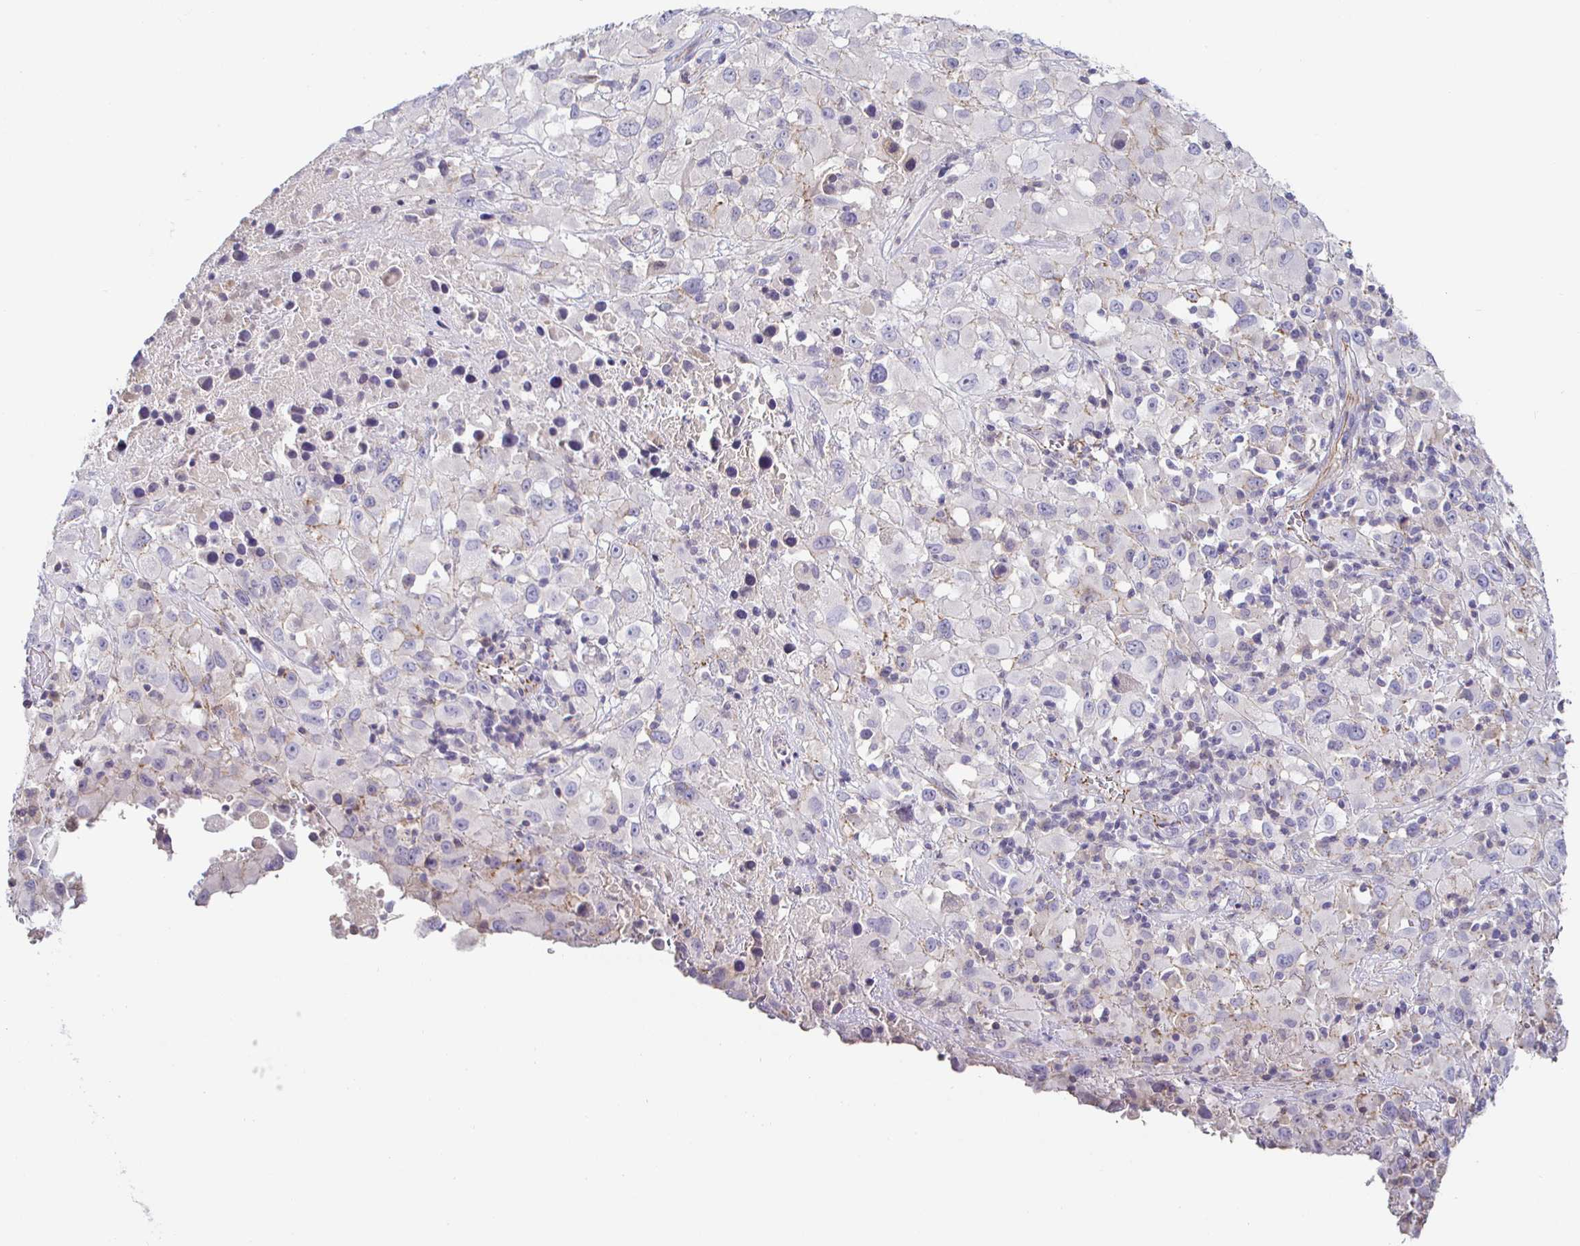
{"staining": {"intensity": "negative", "quantity": "none", "location": "none"}, "tissue": "melanoma", "cell_type": "Tumor cells", "image_type": "cancer", "snomed": [{"axis": "morphology", "description": "Malignant melanoma, Metastatic site"}, {"axis": "topography", "description": "Soft tissue"}], "caption": "This is an immunohistochemistry (IHC) histopathology image of malignant melanoma (metastatic site). There is no staining in tumor cells.", "gene": "PIWIL3", "patient": {"sex": "male", "age": 50}}